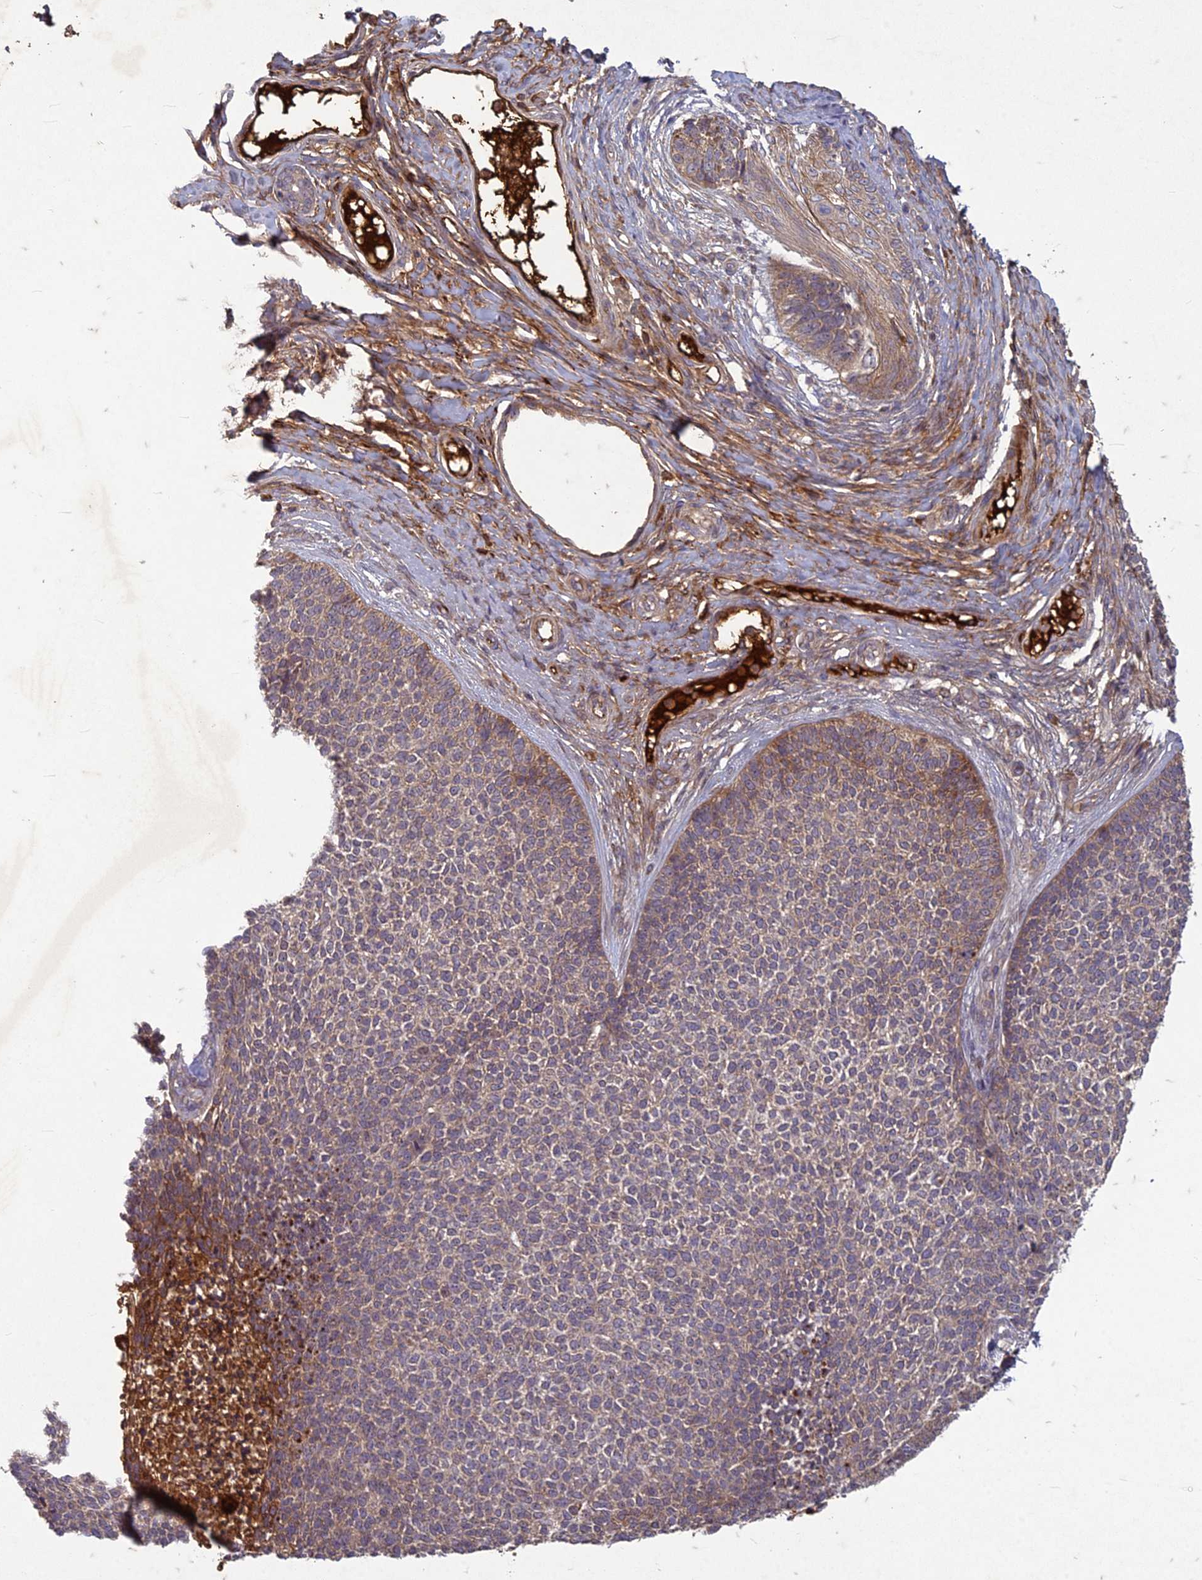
{"staining": {"intensity": "weak", "quantity": ">75%", "location": "cytoplasmic/membranous"}, "tissue": "skin cancer", "cell_type": "Tumor cells", "image_type": "cancer", "snomed": [{"axis": "morphology", "description": "Basal cell carcinoma"}, {"axis": "topography", "description": "Skin"}], "caption": "The micrograph exhibits a brown stain indicating the presence of a protein in the cytoplasmic/membranous of tumor cells in basal cell carcinoma (skin).", "gene": "TCF25", "patient": {"sex": "female", "age": 84}}